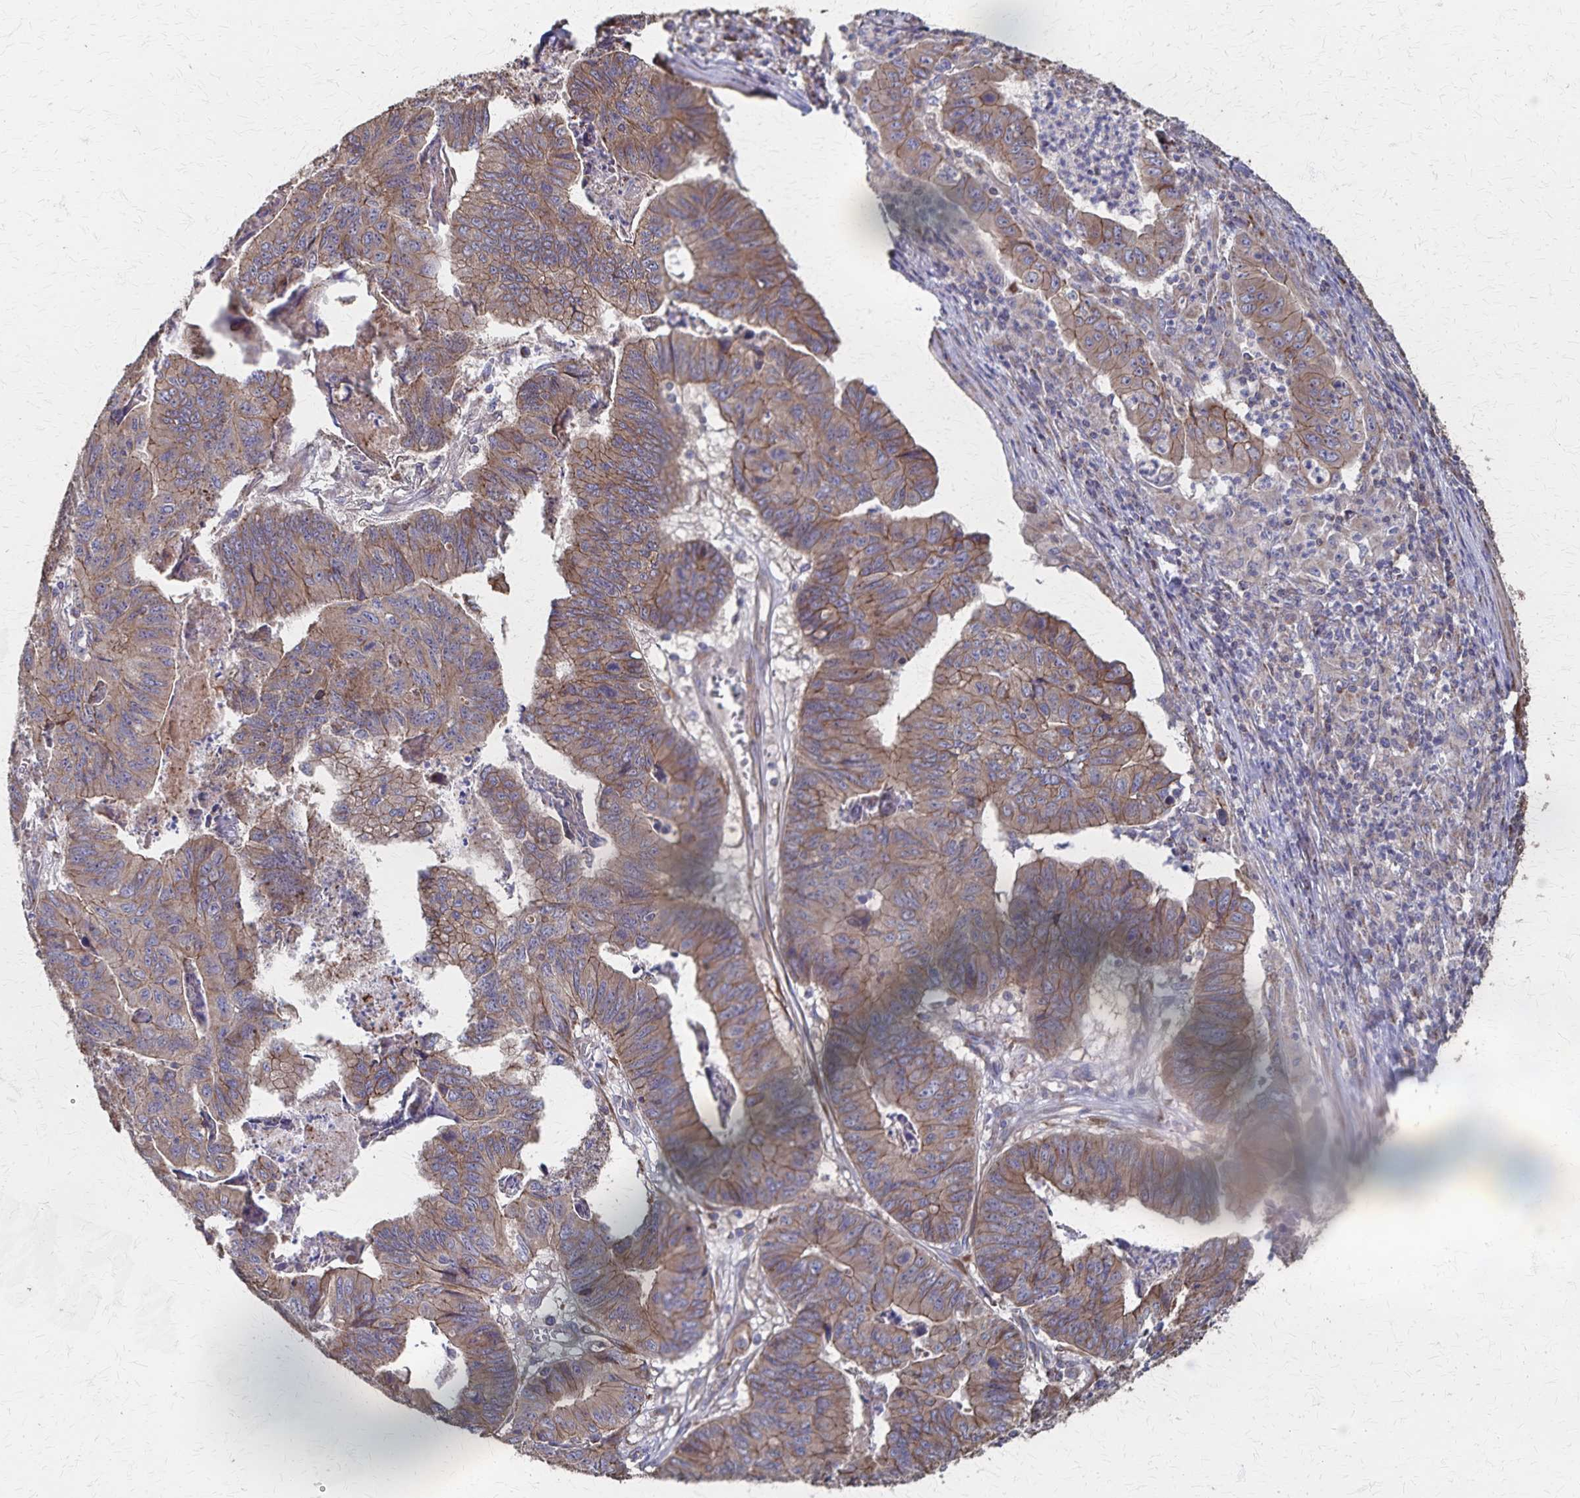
{"staining": {"intensity": "weak", "quantity": "25%-75%", "location": "cytoplasmic/membranous"}, "tissue": "stomach cancer", "cell_type": "Tumor cells", "image_type": "cancer", "snomed": [{"axis": "morphology", "description": "Adenocarcinoma, NOS"}, {"axis": "topography", "description": "Stomach, lower"}], "caption": "A brown stain highlights weak cytoplasmic/membranous positivity of a protein in human stomach cancer (adenocarcinoma) tumor cells. Using DAB (brown) and hematoxylin (blue) stains, captured at high magnification using brightfield microscopy.", "gene": "PGAP2", "patient": {"sex": "male", "age": 77}}